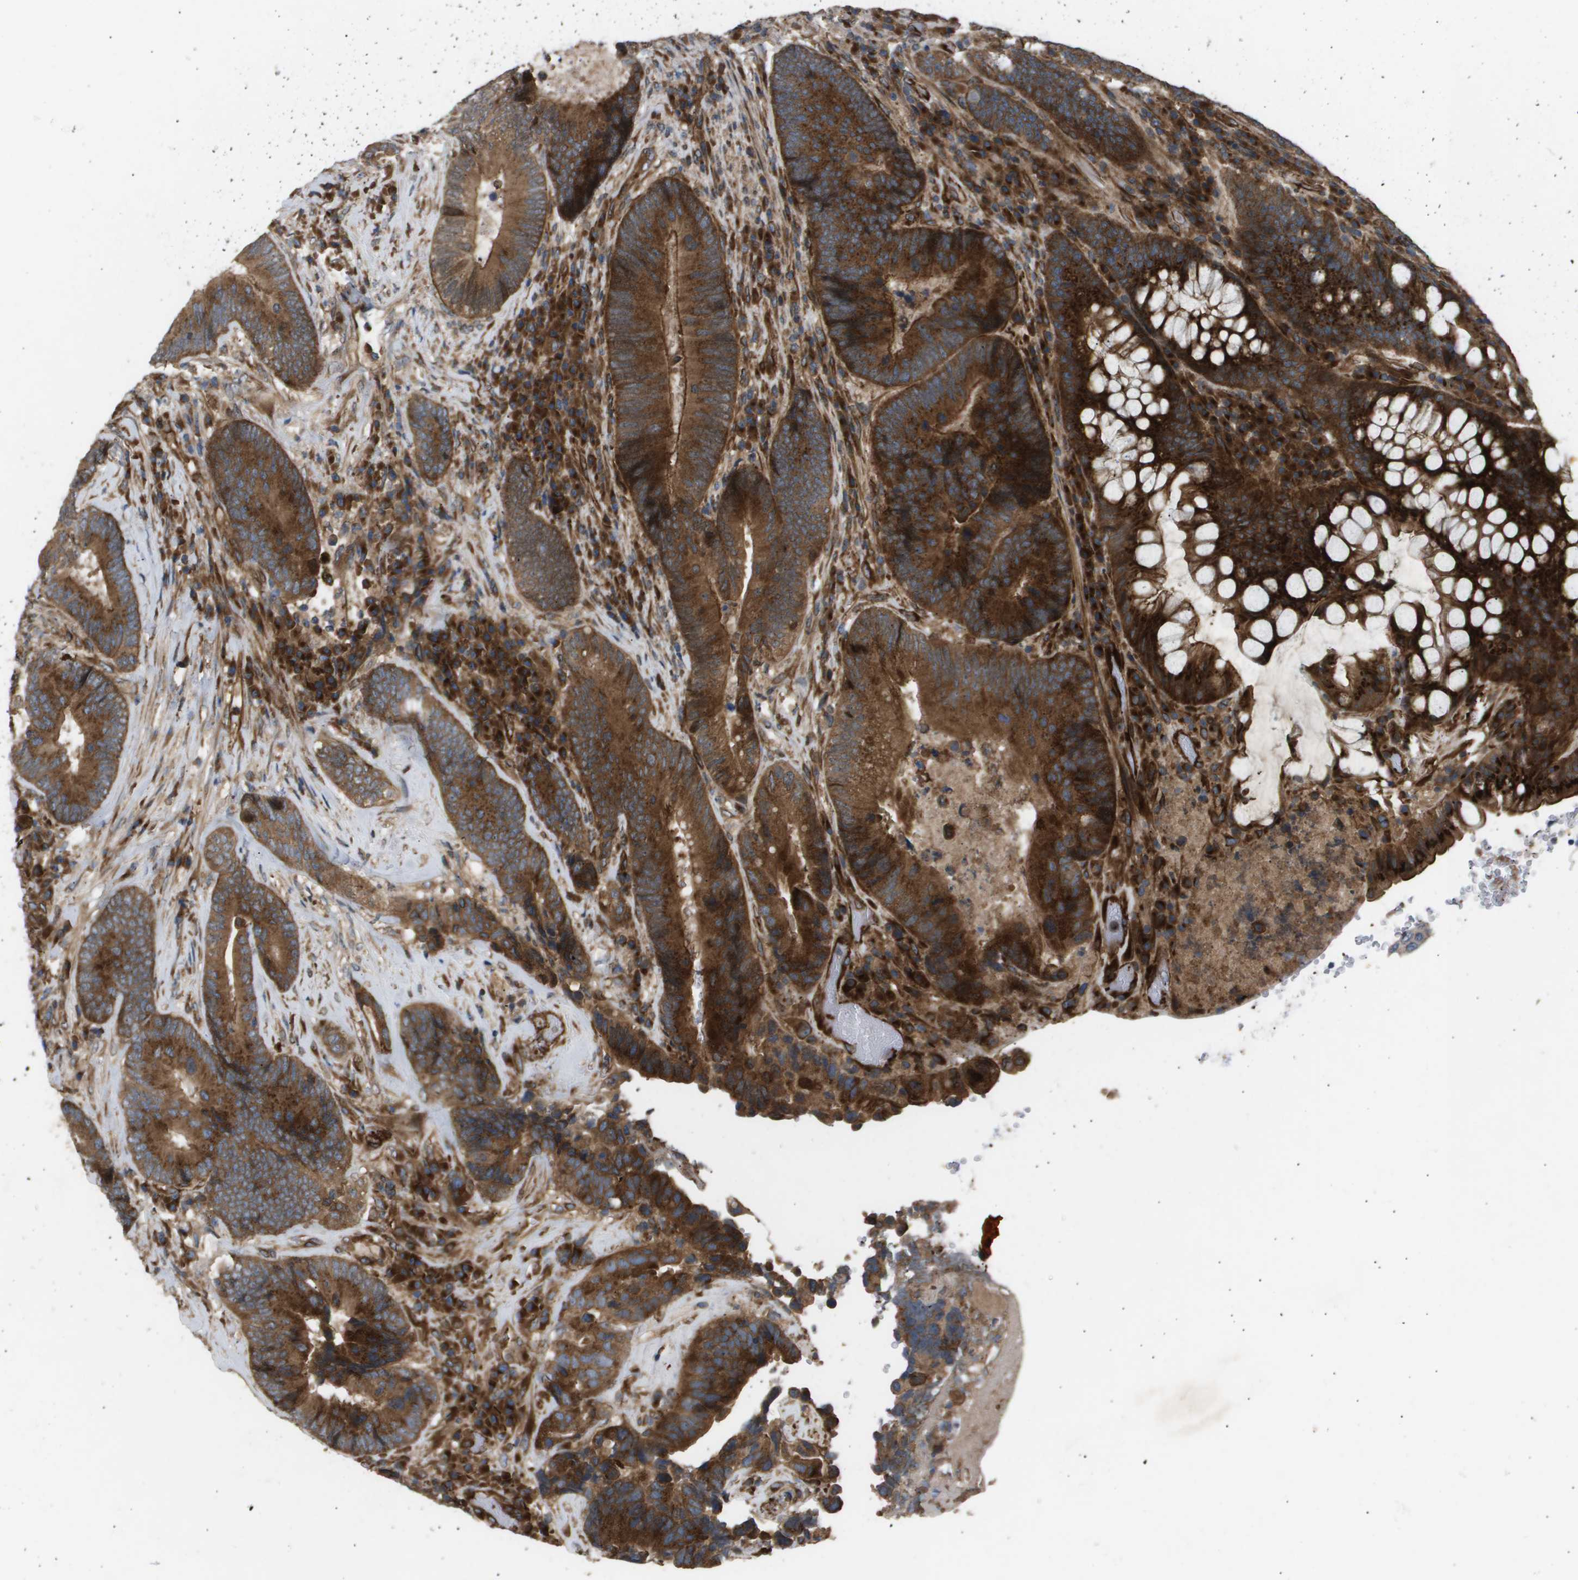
{"staining": {"intensity": "strong", "quantity": ">75%", "location": "cytoplasmic/membranous"}, "tissue": "colorectal cancer", "cell_type": "Tumor cells", "image_type": "cancer", "snomed": [{"axis": "morphology", "description": "Adenocarcinoma, NOS"}, {"axis": "topography", "description": "Rectum"}], "caption": "The image shows staining of colorectal adenocarcinoma, revealing strong cytoplasmic/membranous protein positivity (brown color) within tumor cells. Nuclei are stained in blue.", "gene": "LYSMD3", "patient": {"sex": "female", "age": 89}}